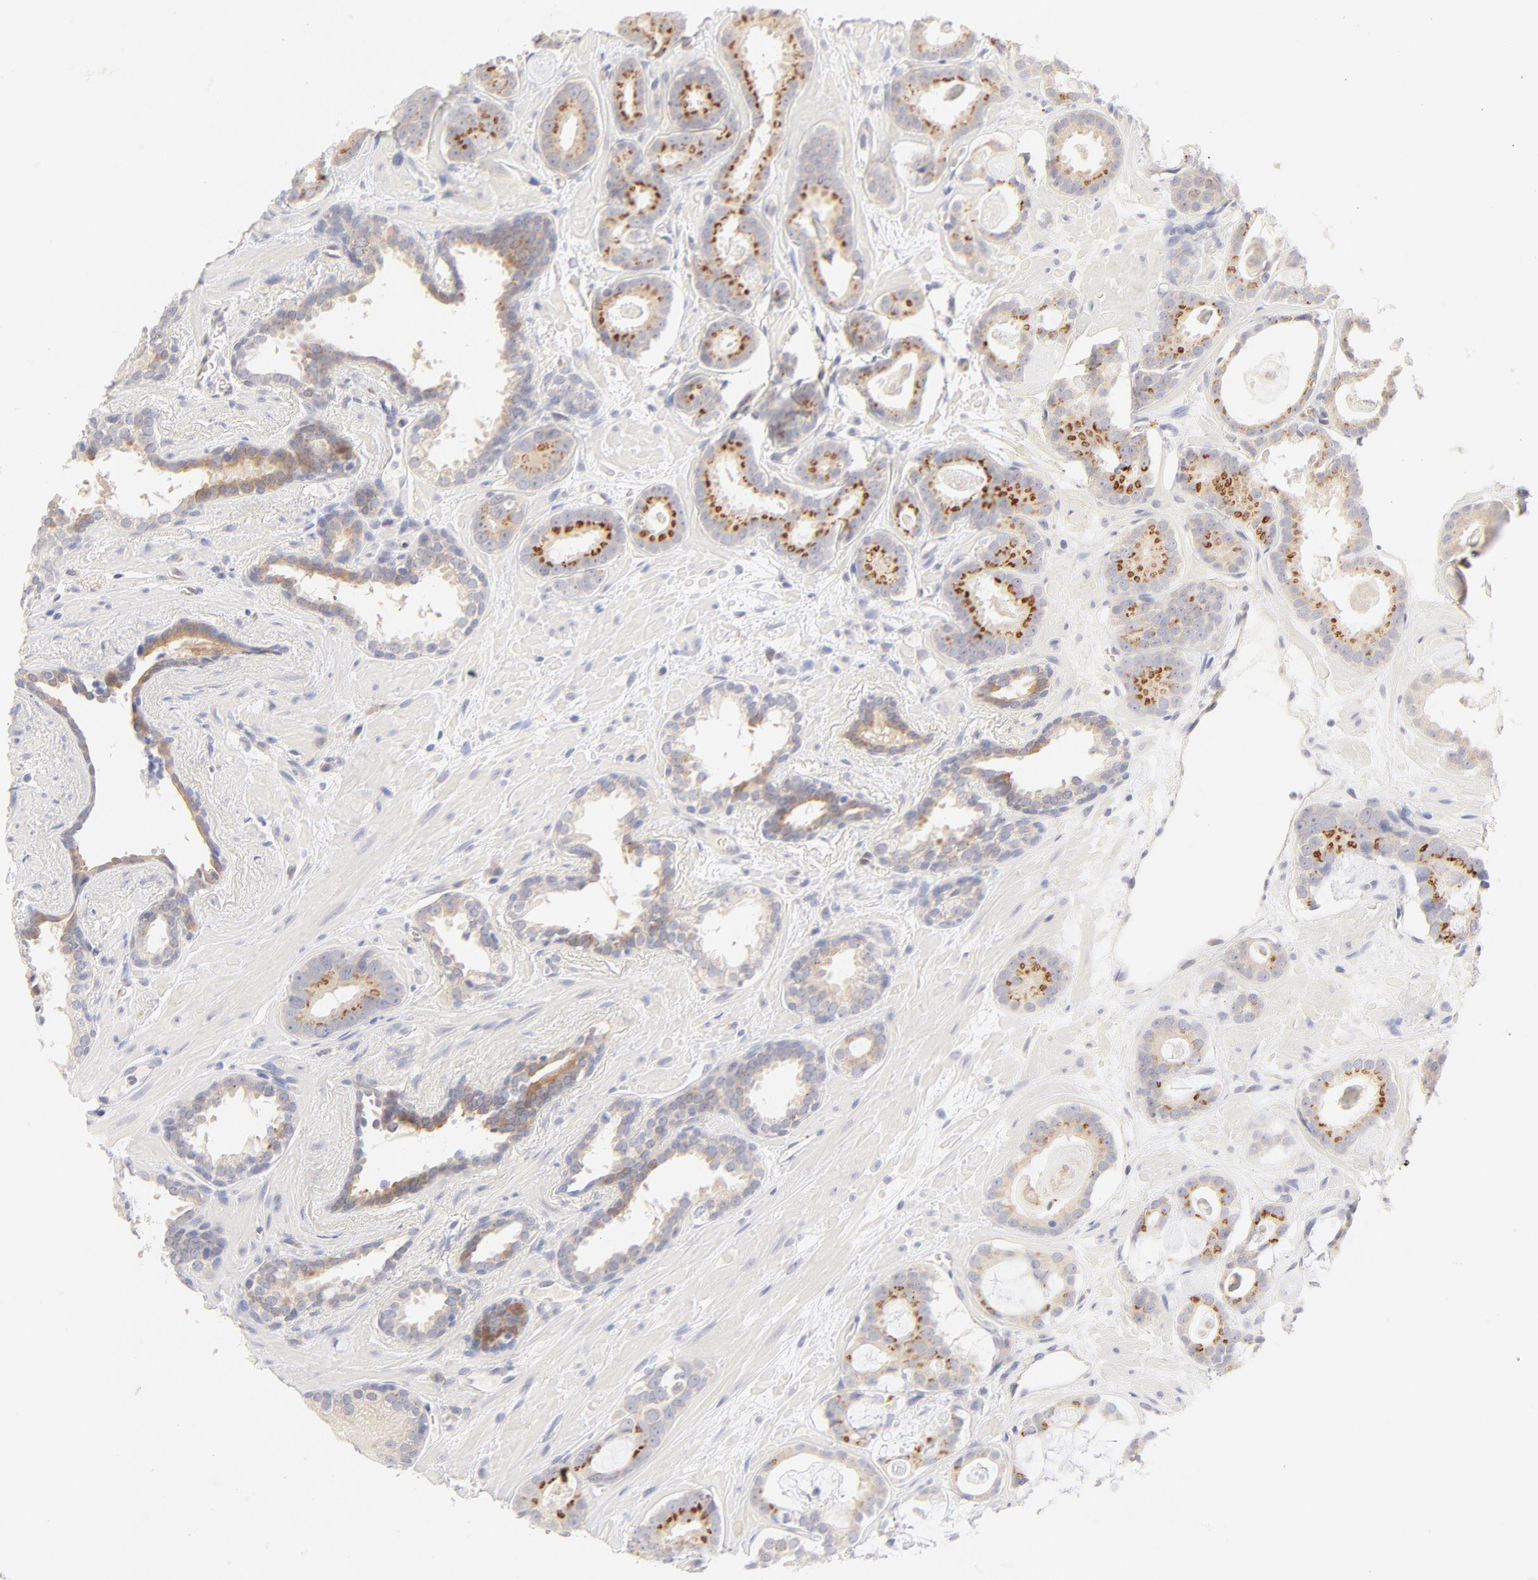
{"staining": {"intensity": "moderate", "quantity": "25%-75%", "location": "cytoplasmic/membranous"}, "tissue": "prostate cancer", "cell_type": "Tumor cells", "image_type": "cancer", "snomed": [{"axis": "morphology", "description": "Adenocarcinoma, Low grade"}, {"axis": "topography", "description": "Prostate"}], "caption": "IHC (DAB) staining of low-grade adenocarcinoma (prostate) demonstrates moderate cytoplasmic/membranous protein expression in approximately 25%-75% of tumor cells.", "gene": "NKX2-2", "patient": {"sex": "male", "age": 57}}